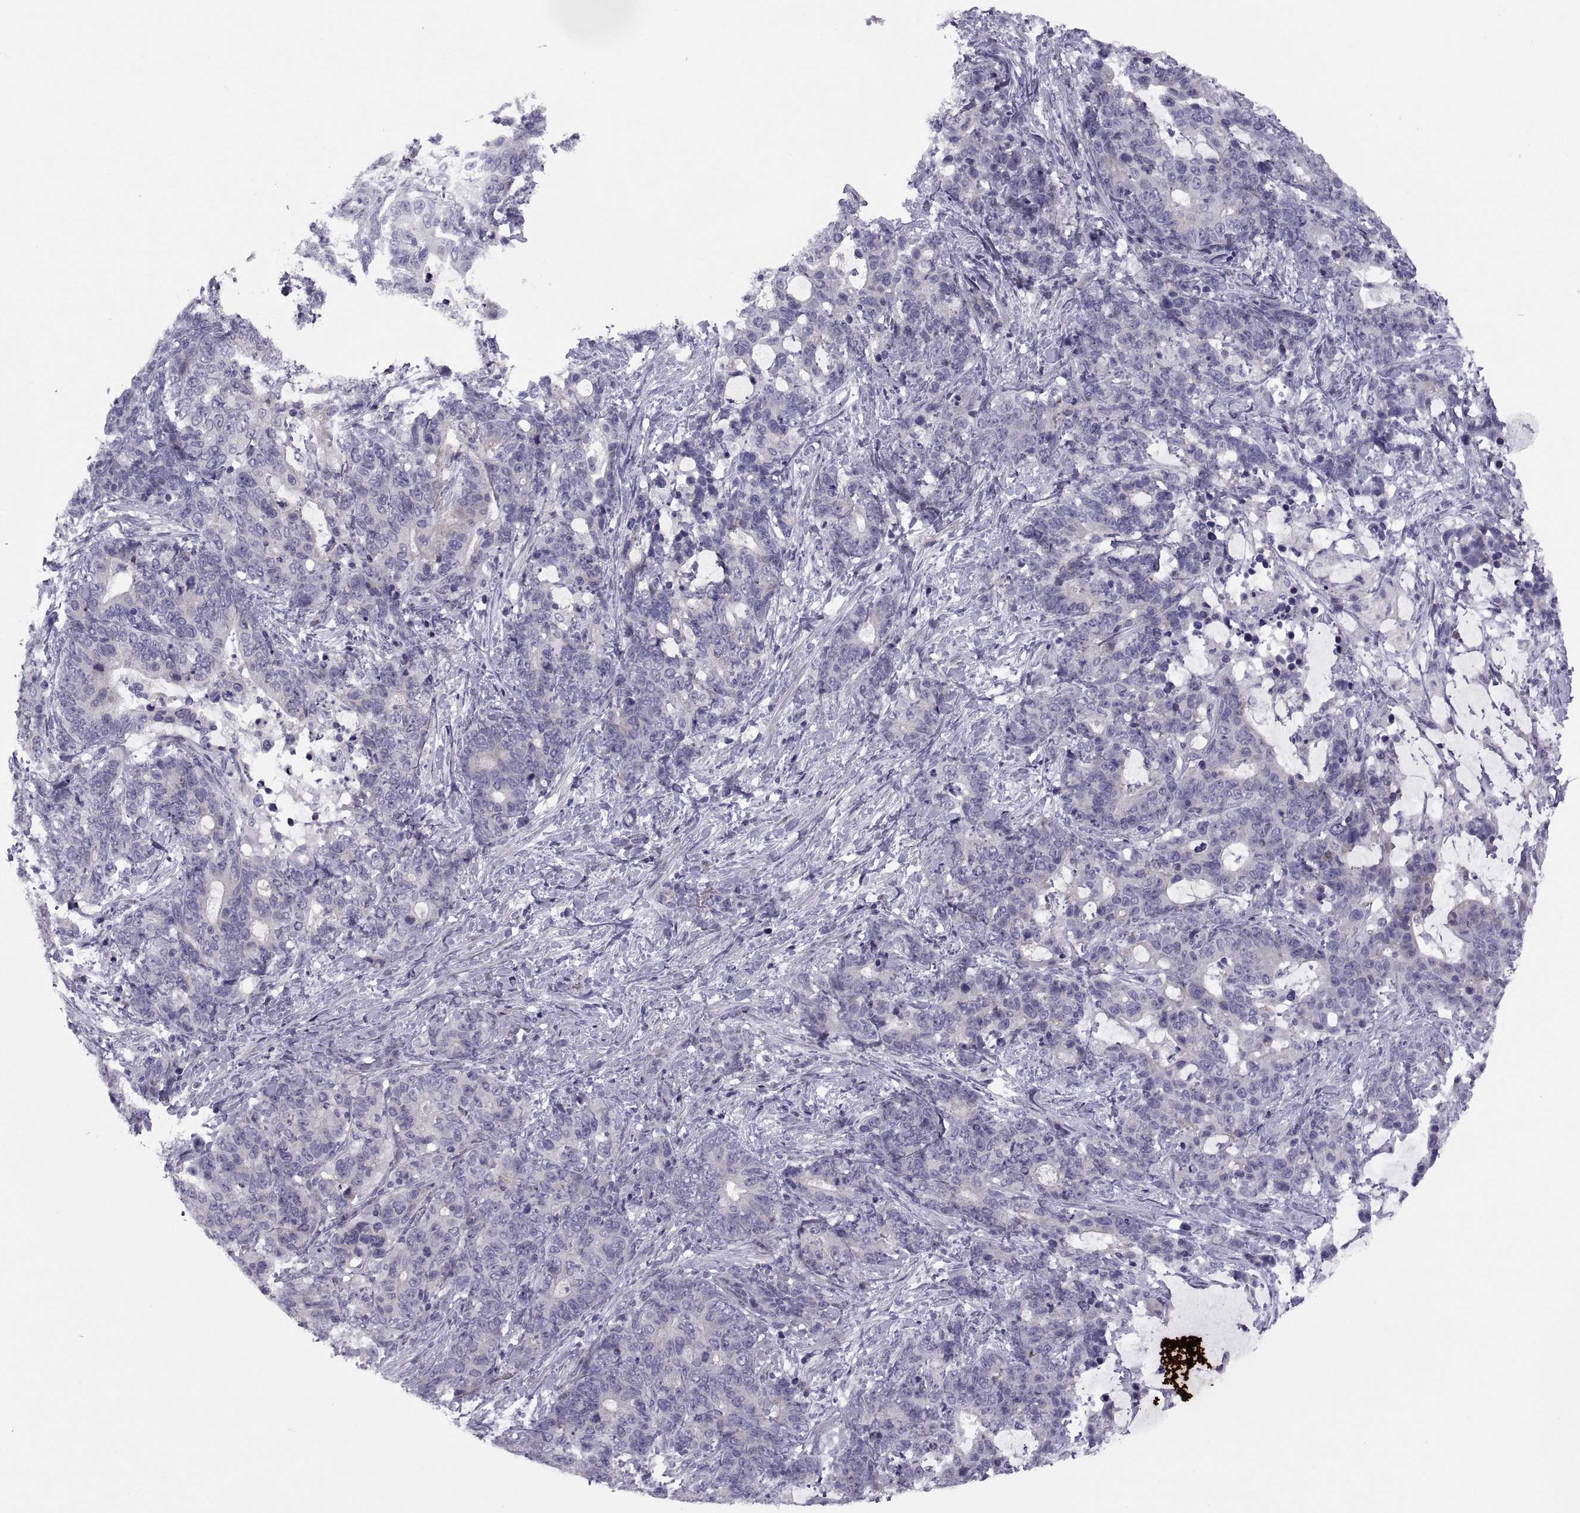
{"staining": {"intensity": "negative", "quantity": "none", "location": "none"}, "tissue": "stomach cancer", "cell_type": "Tumor cells", "image_type": "cancer", "snomed": [{"axis": "morphology", "description": "Normal tissue, NOS"}, {"axis": "morphology", "description": "Adenocarcinoma, NOS"}, {"axis": "topography", "description": "Stomach"}], "caption": "Photomicrograph shows no significant protein expression in tumor cells of stomach cancer.", "gene": "TMEM158", "patient": {"sex": "female", "age": 64}}